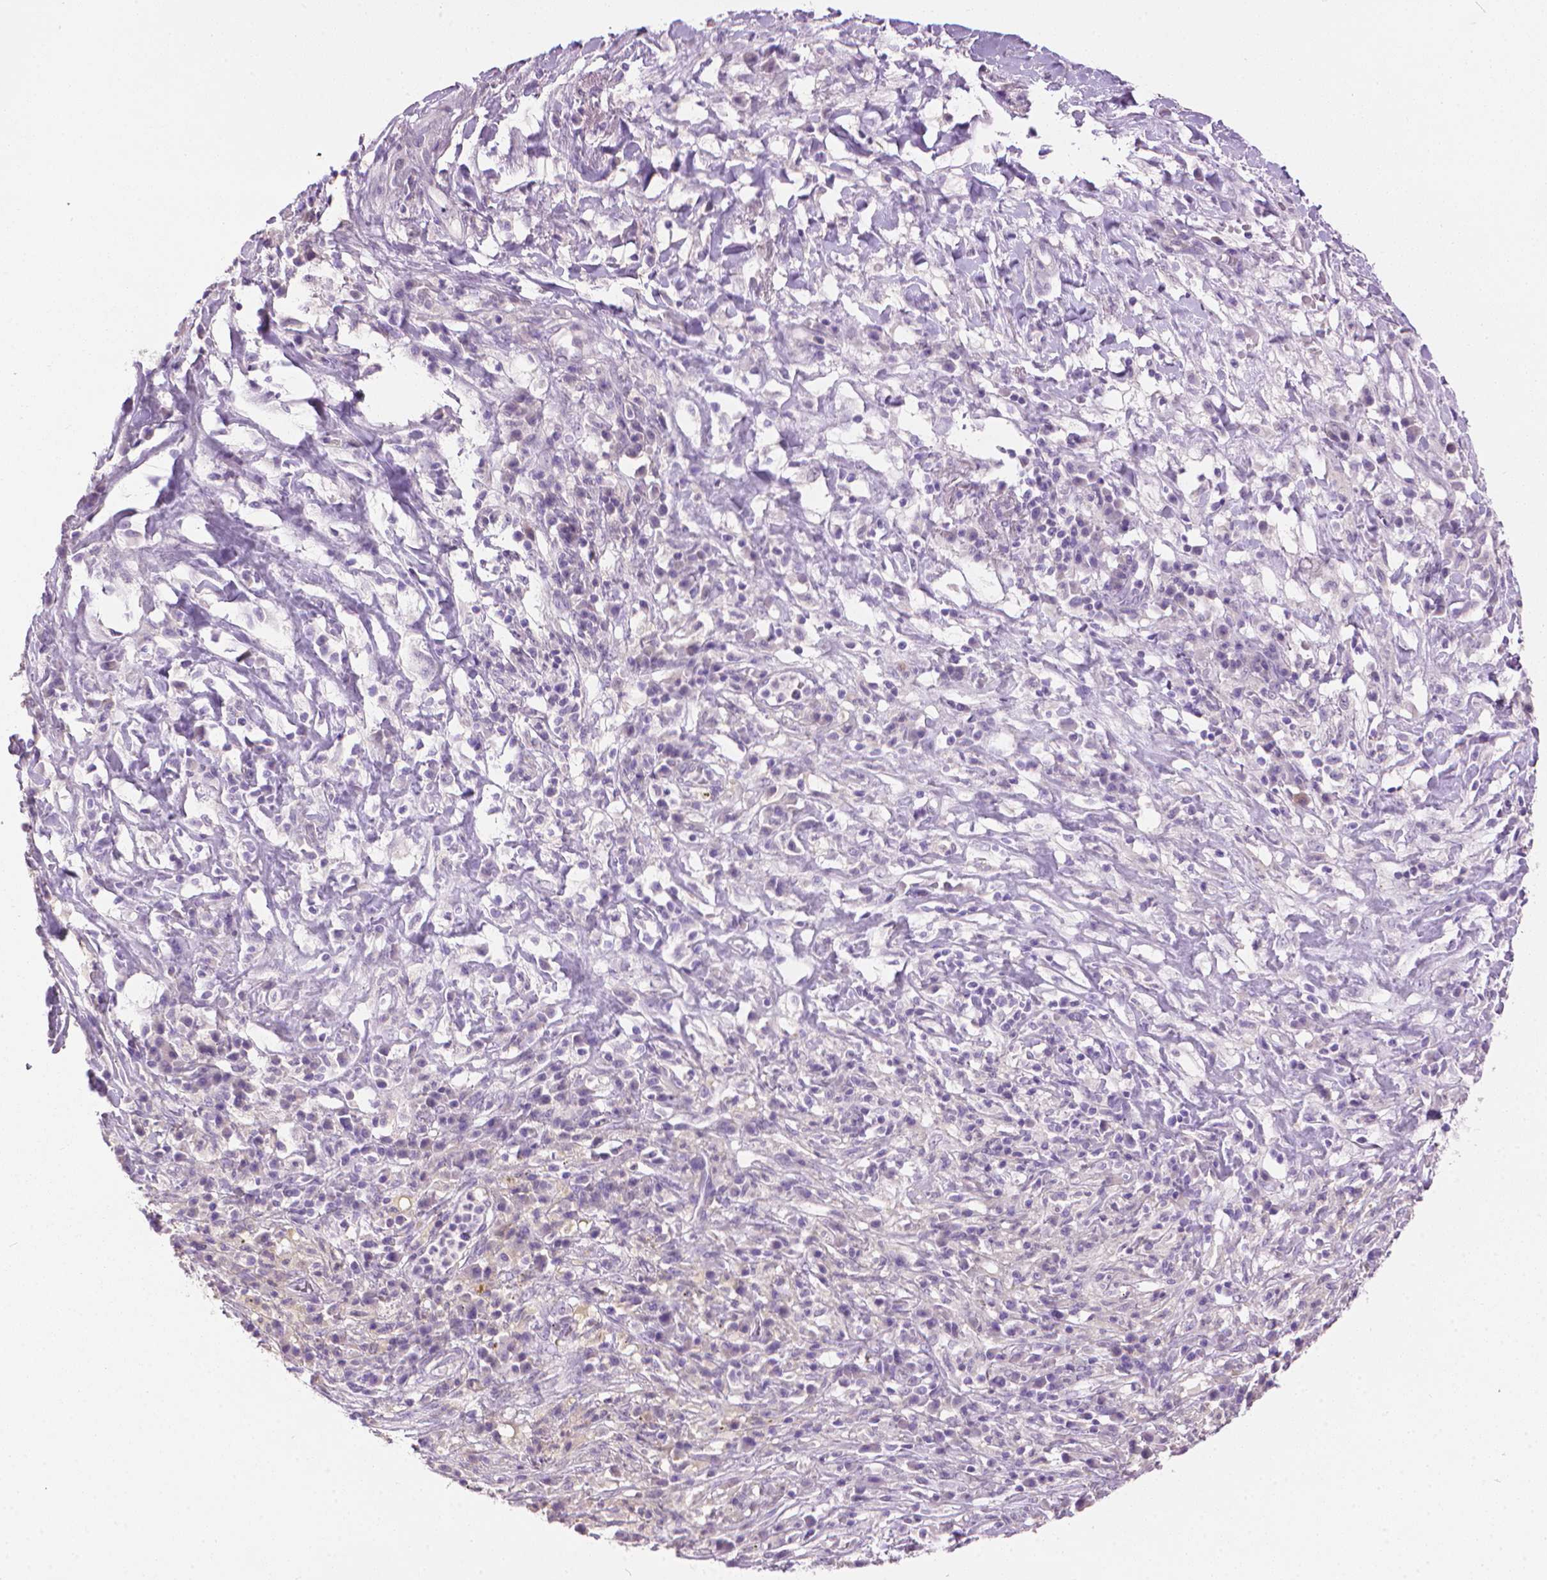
{"staining": {"intensity": "weak", "quantity": "<25%", "location": "cytoplasmic/membranous"}, "tissue": "melanoma", "cell_type": "Tumor cells", "image_type": "cancer", "snomed": [{"axis": "morphology", "description": "Malignant melanoma, NOS"}, {"axis": "topography", "description": "Skin"}], "caption": "An immunohistochemistry image of melanoma is shown. There is no staining in tumor cells of melanoma.", "gene": "MLANA", "patient": {"sex": "female", "age": 91}}